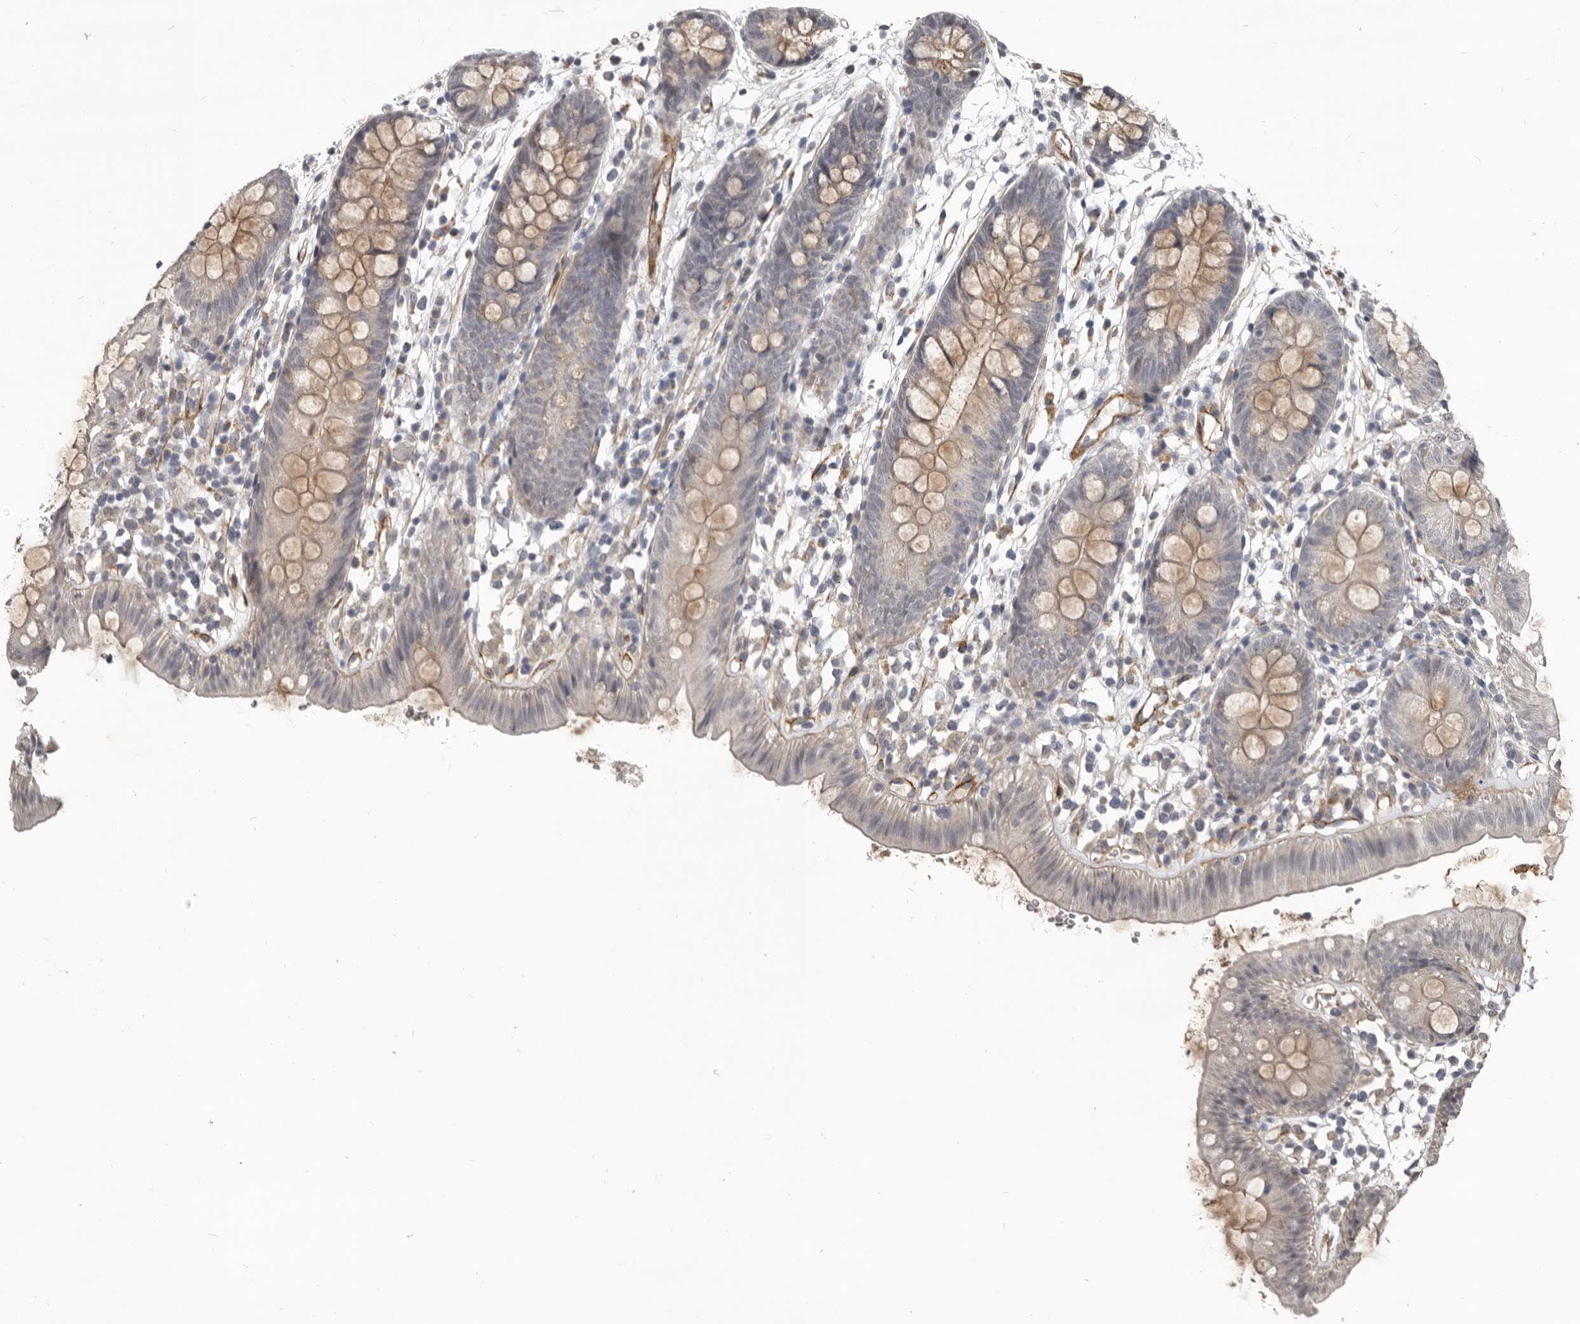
{"staining": {"intensity": "strong", "quantity": ">75%", "location": "cytoplasmic/membranous"}, "tissue": "colon", "cell_type": "Endothelial cells", "image_type": "normal", "snomed": [{"axis": "morphology", "description": "Normal tissue, NOS"}, {"axis": "topography", "description": "Colon"}], "caption": "Colon stained with DAB (3,3'-diaminobenzidine) IHC displays high levels of strong cytoplasmic/membranous positivity in approximately >75% of endothelial cells. Ihc stains the protein in brown and the nuclei are stained blue.", "gene": "C1orf216", "patient": {"sex": "male", "age": 56}}